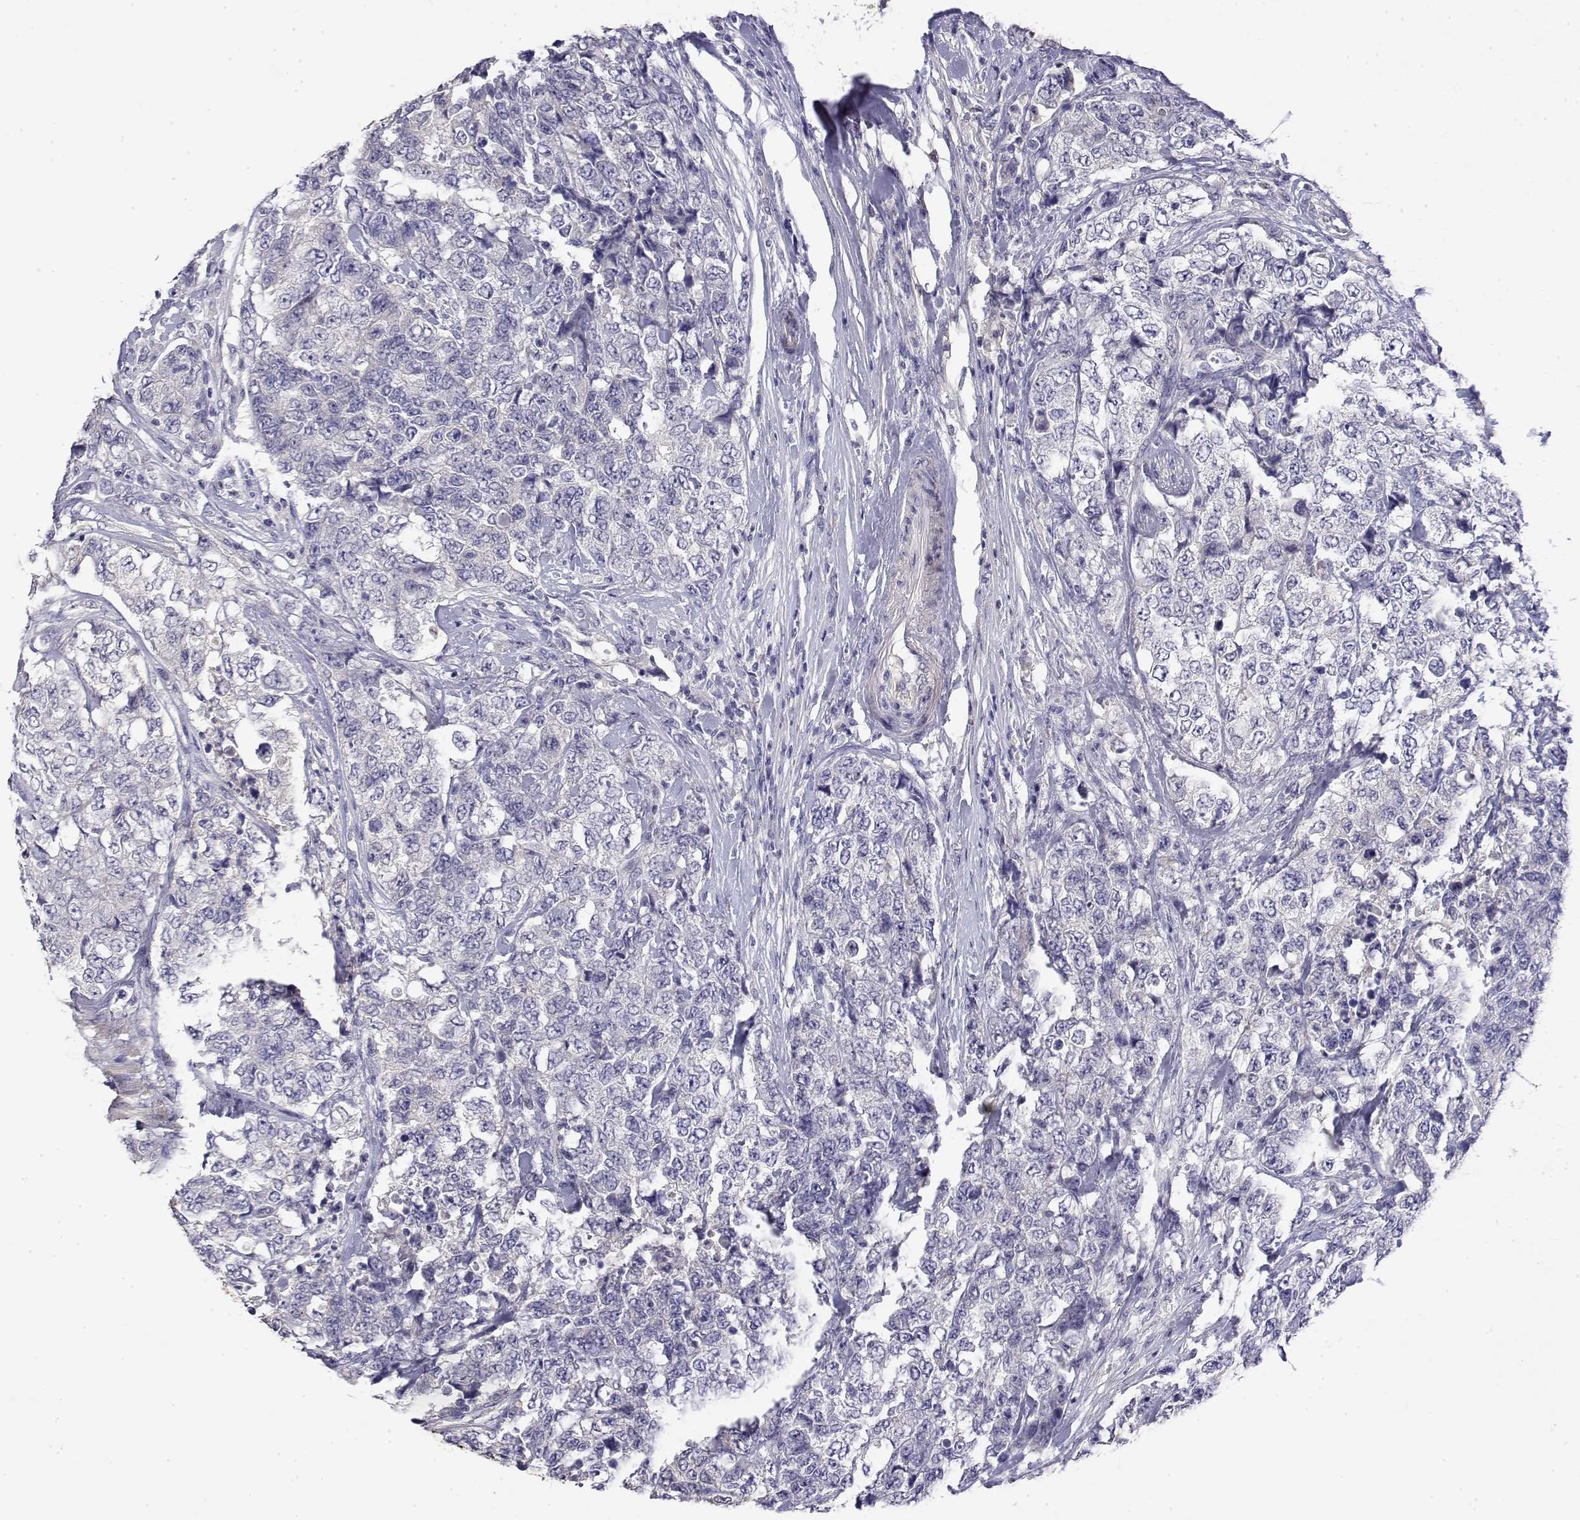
{"staining": {"intensity": "negative", "quantity": "none", "location": "none"}, "tissue": "urothelial cancer", "cell_type": "Tumor cells", "image_type": "cancer", "snomed": [{"axis": "morphology", "description": "Urothelial carcinoma, High grade"}, {"axis": "topography", "description": "Urinary bladder"}], "caption": "Tumor cells show no significant protein positivity in urothelial cancer. (DAB IHC visualized using brightfield microscopy, high magnification).", "gene": "LY6D", "patient": {"sex": "female", "age": 78}}